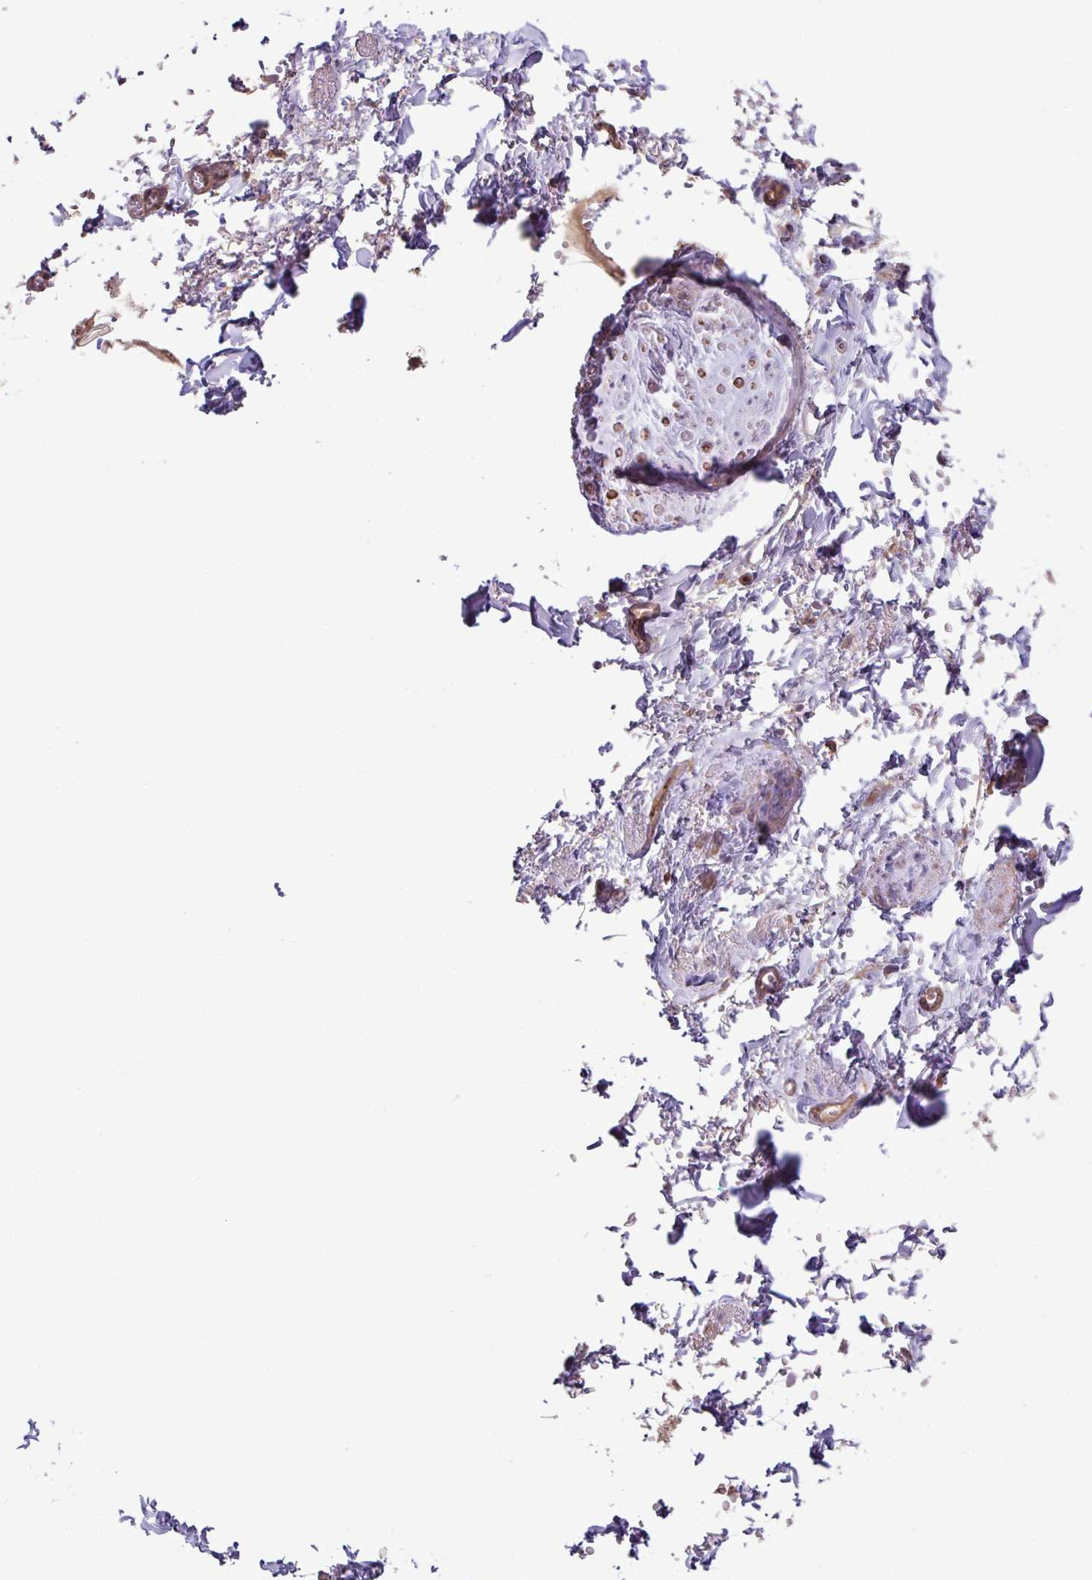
{"staining": {"intensity": "negative", "quantity": "none", "location": "none"}, "tissue": "soft tissue", "cell_type": "Fibroblasts", "image_type": "normal", "snomed": [{"axis": "morphology", "description": "Normal tissue, NOS"}, {"axis": "topography", "description": "Vulva"}, {"axis": "topography", "description": "Vagina"}, {"axis": "topography", "description": "Peripheral nerve tissue"}], "caption": "A high-resolution photomicrograph shows immunohistochemistry staining of normal soft tissue, which exhibits no significant staining in fibroblasts.", "gene": "RIC1", "patient": {"sex": "female", "age": 66}}